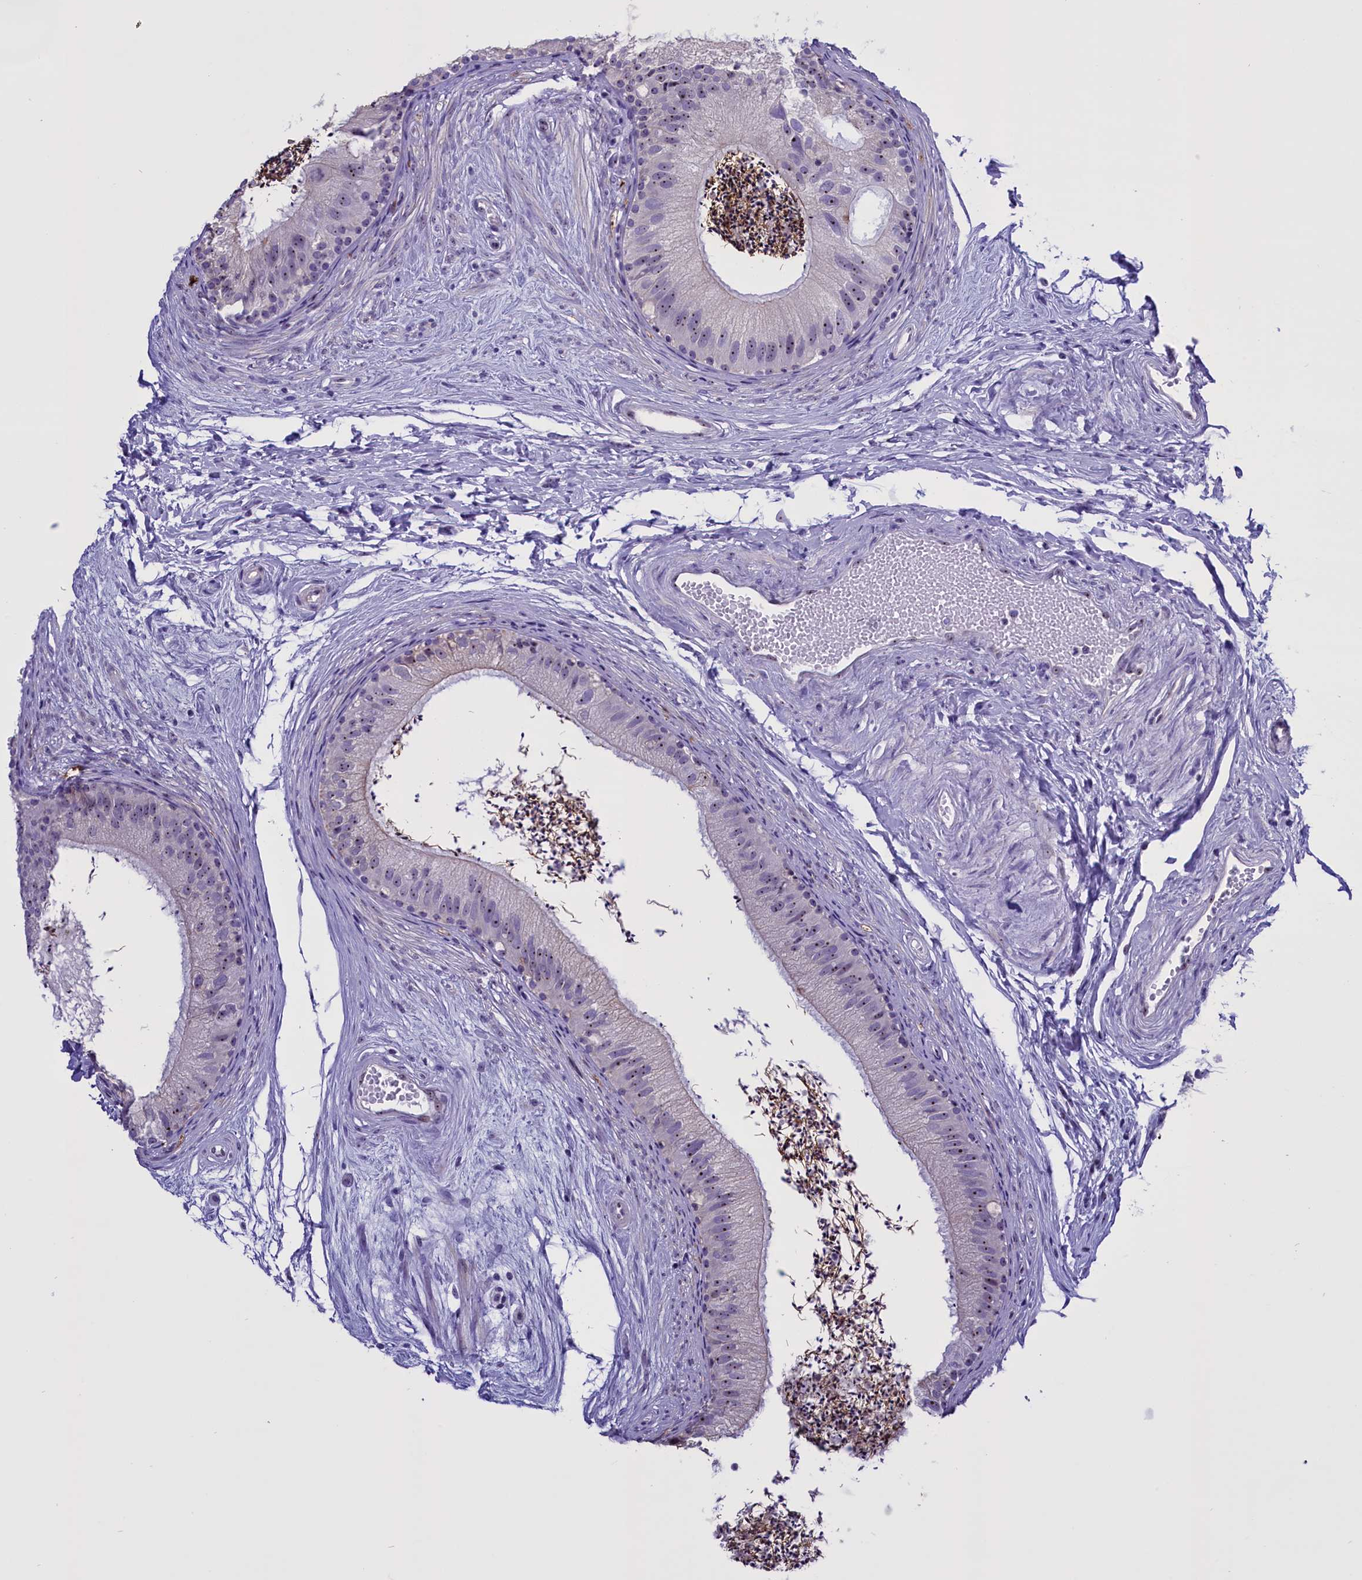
{"staining": {"intensity": "weak", "quantity": "25%-75%", "location": "nuclear"}, "tissue": "epididymis", "cell_type": "Glandular cells", "image_type": "normal", "snomed": [{"axis": "morphology", "description": "Normal tissue, NOS"}, {"axis": "topography", "description": "Epididymis"}], "caption": "Brown immunohistochemical staining in unremarkable human epididymis reveals weak nuclear positivity in approximately 25%-75% of glandular cells. (DAB (3,3'-diaminobenzidine) IHC with brightfield microscopy, high magnification).", "gene": "TBL3", "patient": {"sex": "male", "age": 56}}